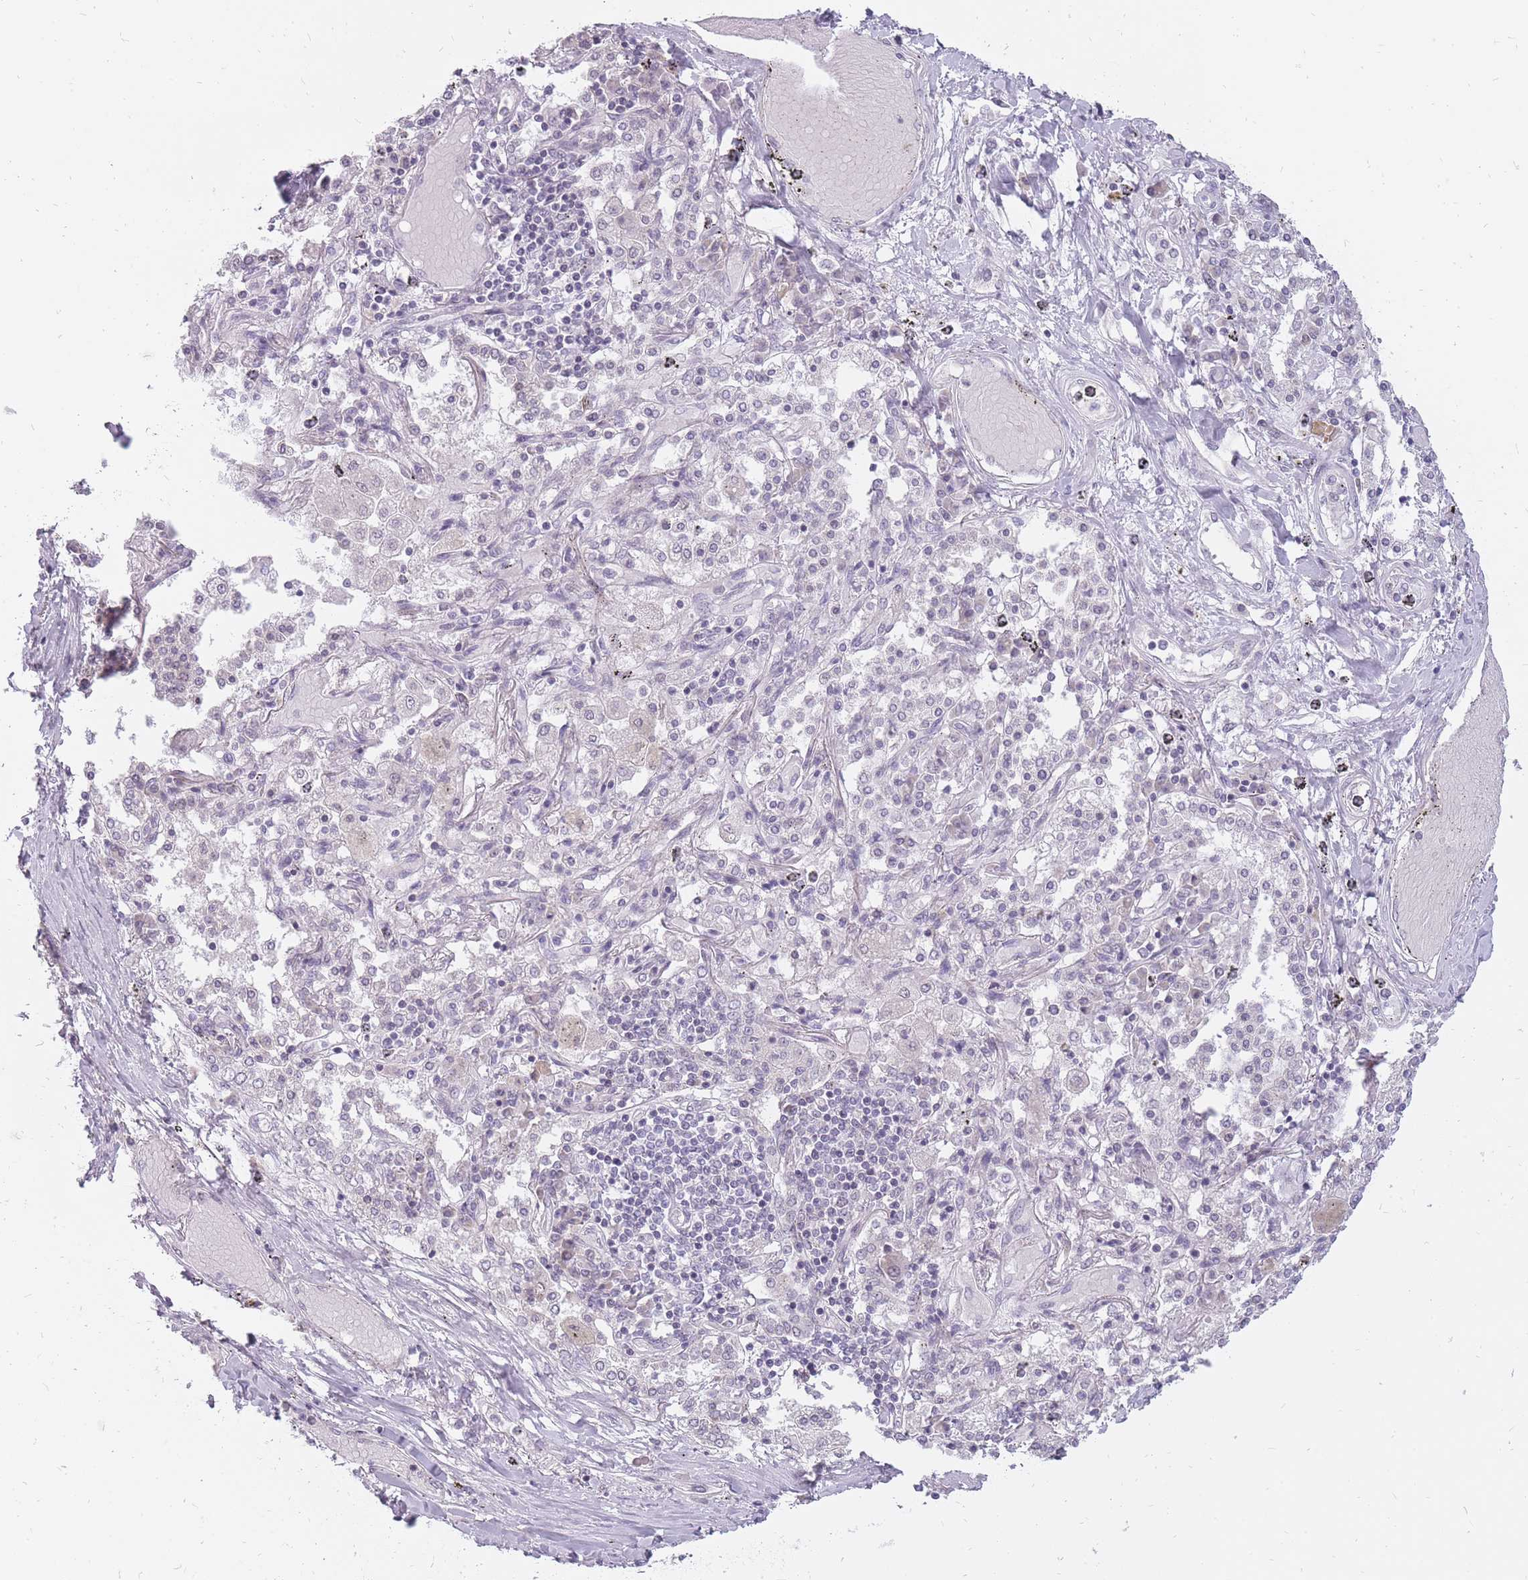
{"staining": {"intensity": "negative", "quantity": "none", "location": "none"}, "tissue": "lung cancer", "cell_type": "Tumor cells", "image_type": "cancer", "snomed": [{"axis": "morphology", "description": "Squamous cell carcinoma, NOS"}, {"axis": "topography", "description": "Lung"}], "caption": "Immunohistochemistry (IHC) image of human lung squamous cell carcinoma stained for a protein (brown), which reveals no expression in tumor cells.", "gene": "POMZP3", "patient": {"sex": "male", "age": 65}}